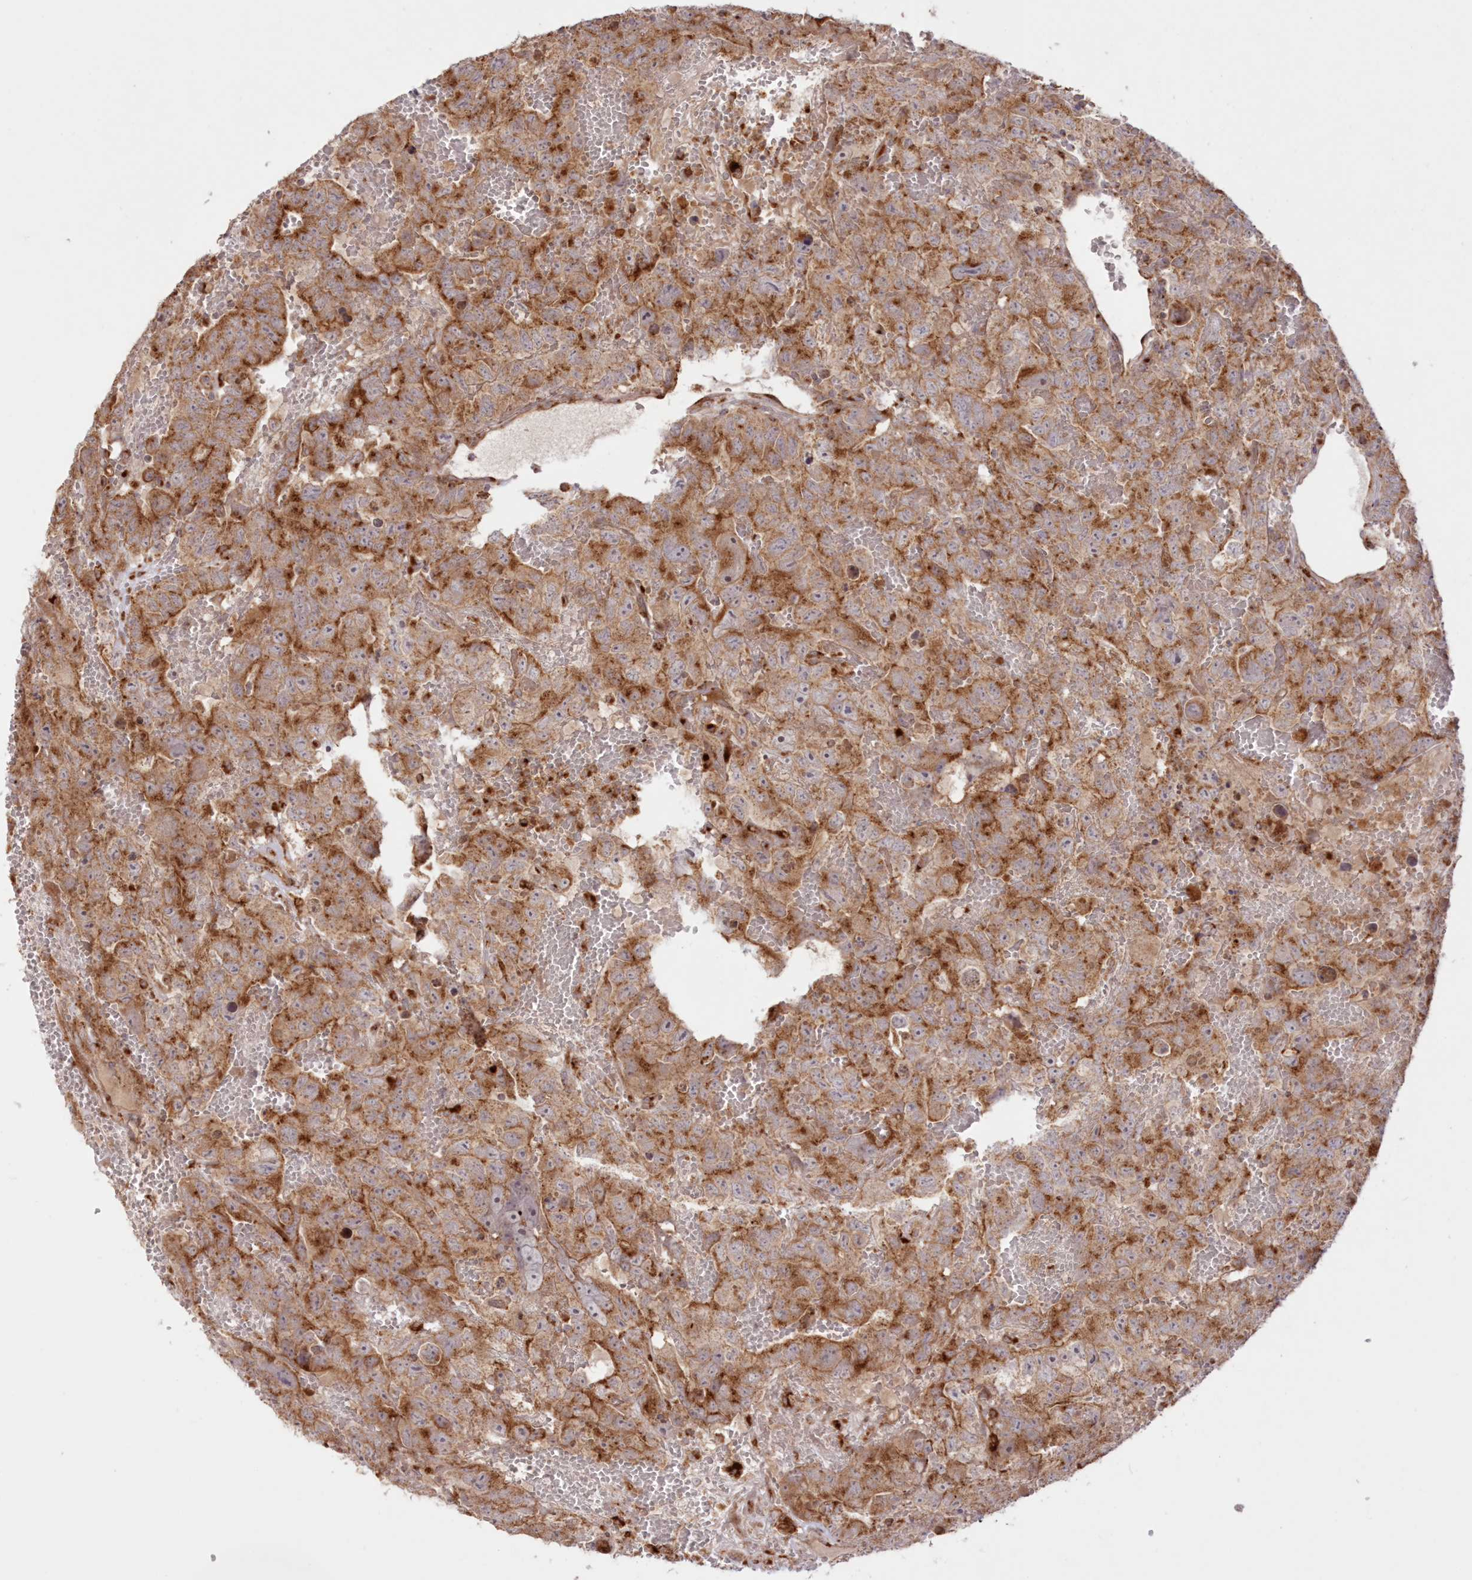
{"staining": {"intensity": "moderate", "quantity": ">75%", "location": "cytoplasmic/membranous"}, "tissue": "testis cancer", "cell_type": "Tumor cells", "image_type": "cancer", "snomed": [{"axis": "morphology", "description": "Carcinoma, Embryonal, NOS"}, {"axis": "topography", "description": "Testis"}], "caption": "Protein staining of testis cancer tissue demonstrates moderate cytoplasmic/membranous positivity in about >75% of tumor cells.", "gene": "ABCC3", "patient": {"sex": "male", "age": 45}}